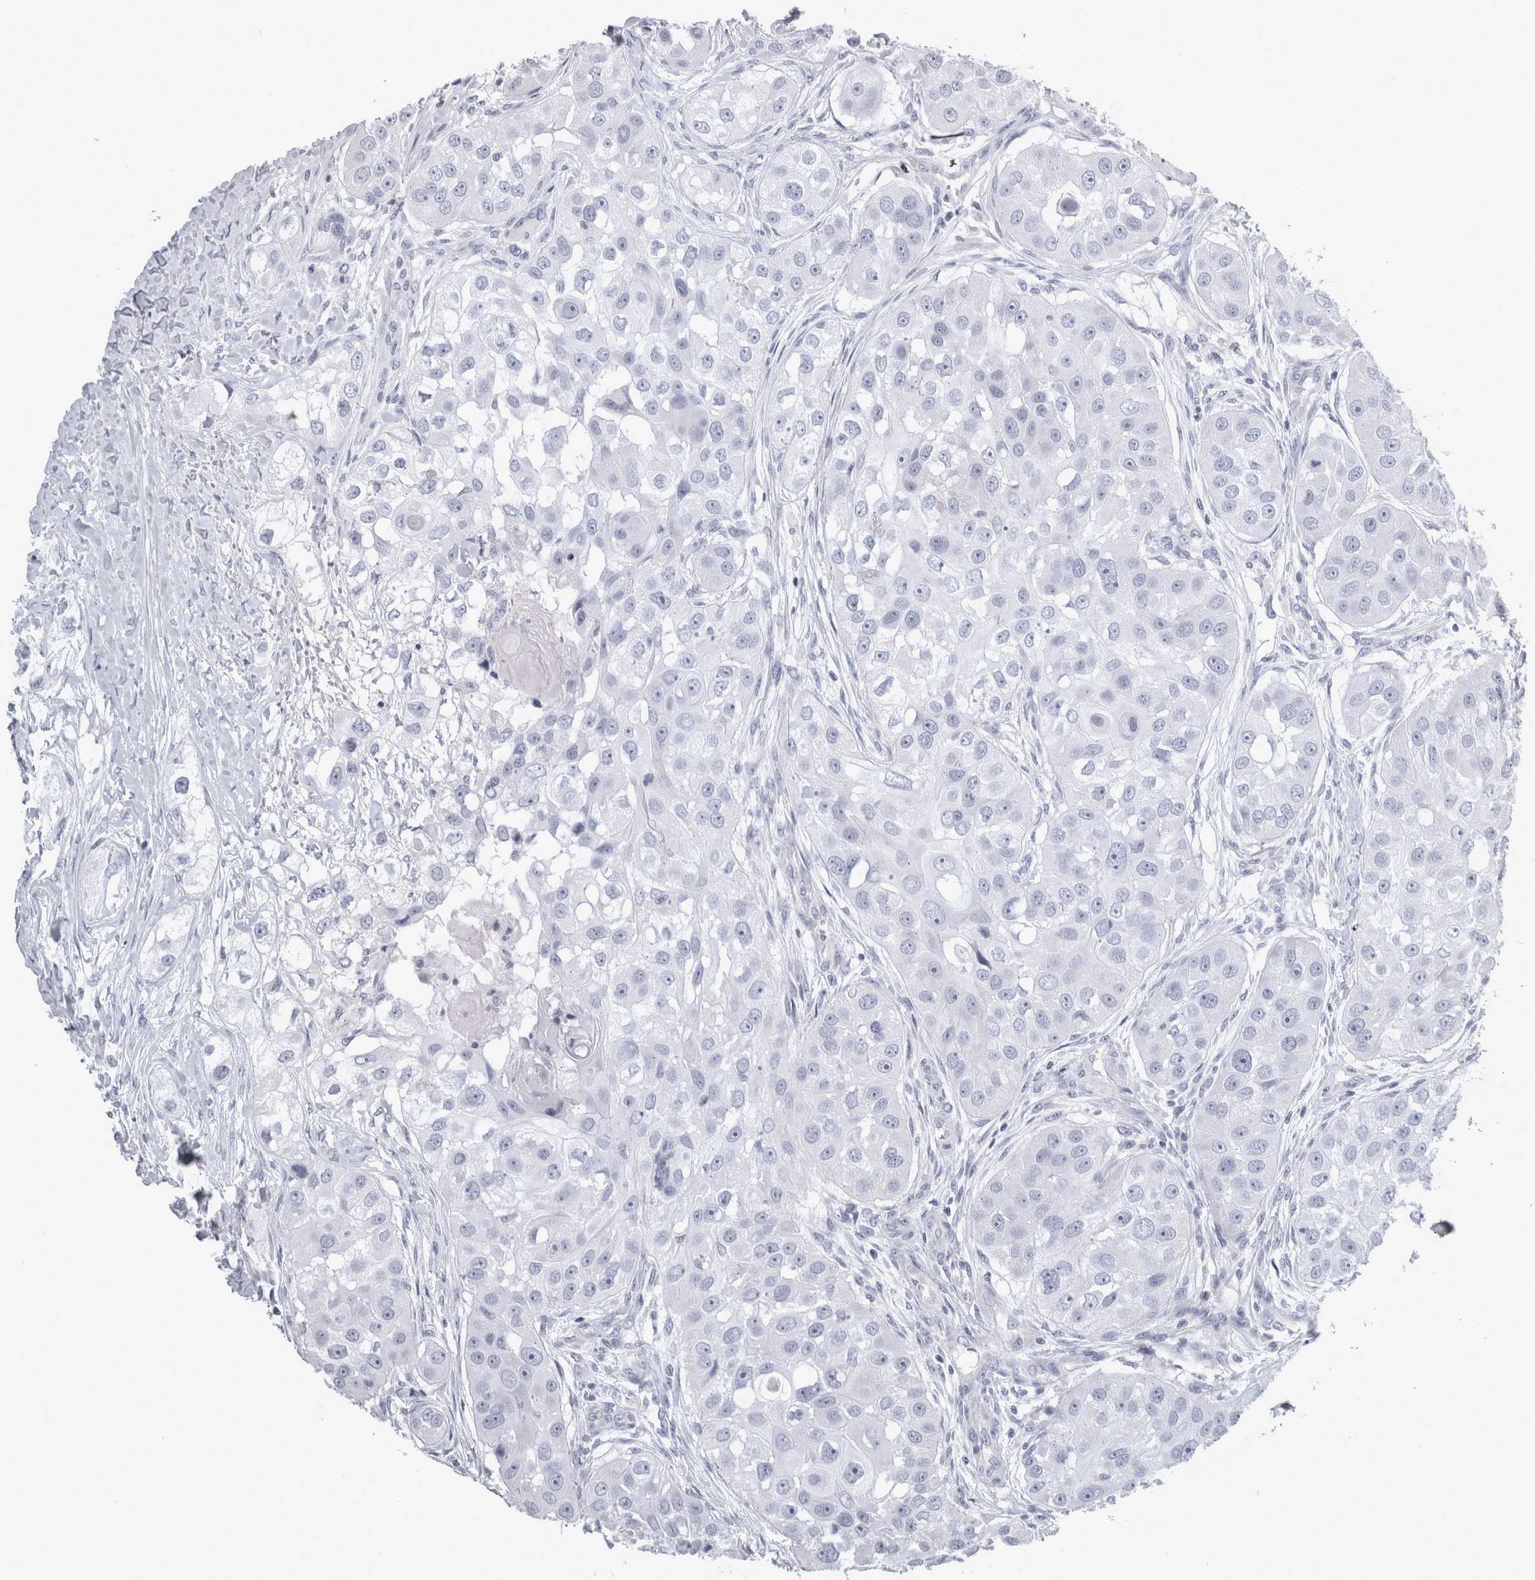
{"staining": {"intensity": "negative", "quantity": "none", "location": "none"}, "tissue": "head and neck cancer", "cell_type": "Tumor cells", "image_type": "cancer", "snomed": [{"axis": "morphology", "description": "Normal tissue, NOS"}, {"axis": "morphology", "description": "Squamous cell carcinoma, NOS"}, {"axis": "topography", "description": "Skeletal muscle"}, {"axis": "topography", "description": "Head-Neck"}], "caption": "This is a photomicrograph of IHC staining of squamous cell carcinoma (head and neck), which shows no staining in tumor cells.", "gene": "TCAP", "patient": {"sex": "male", "age": 51}}